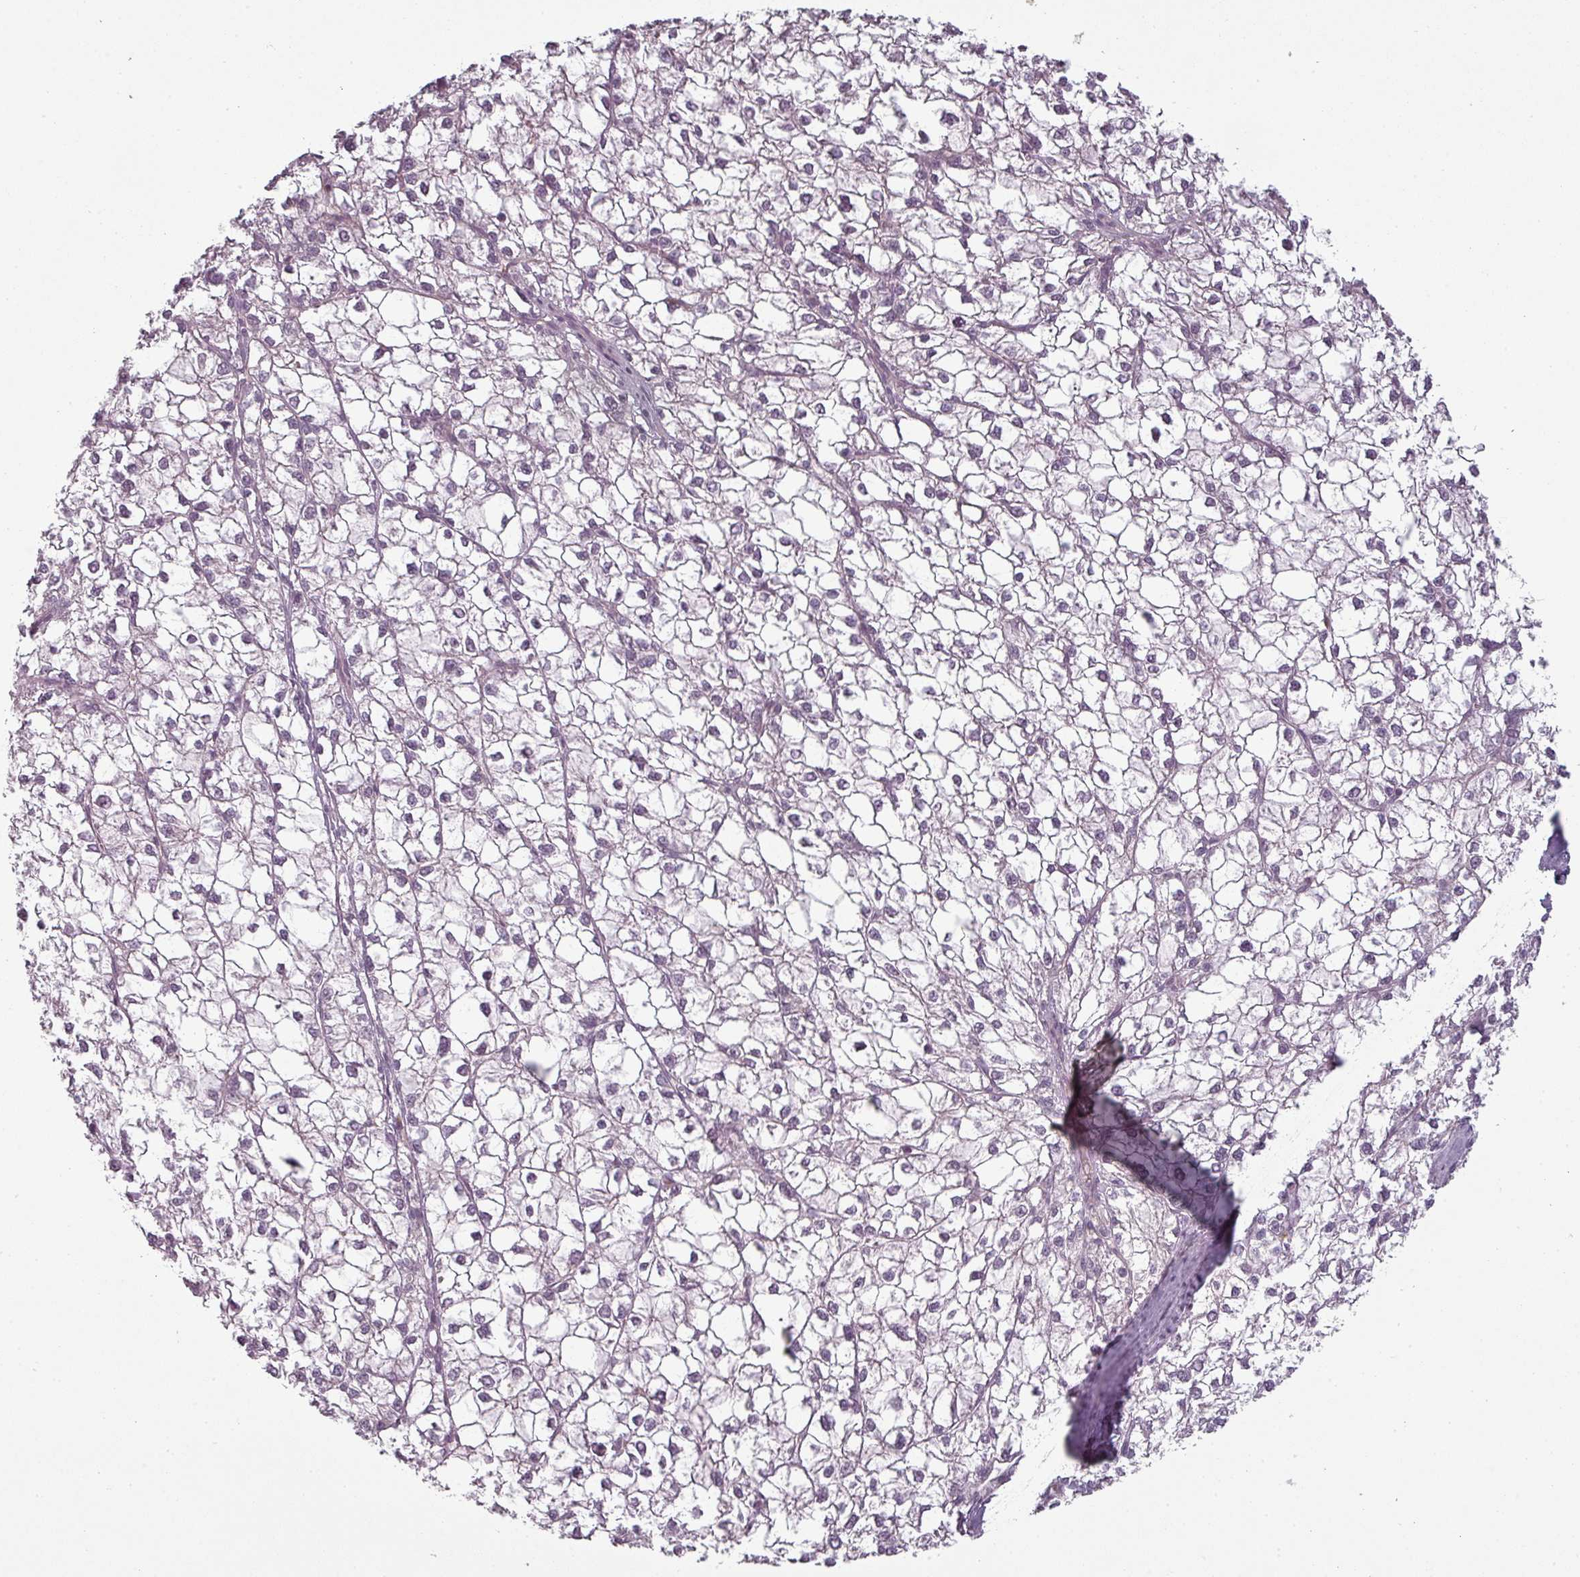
{"staining": {"intensity": "negative", "quantity": "none", "location": "none"}, "tissue": "liver cancer", "cell_type": "Tumor cells", "image_type": "cancer", "snomed": [{"axis": "morphology", "description": "Carcinoma, Hepatocellular, NOS"}, {"axis": "topography", "description": "Liver"}], "caption": "Tumor cells show no significant protein staining in liver hepatocellular carcinoma.", "gene": "SLC16A9", "patient": {"sex": "female", "age": 43}}